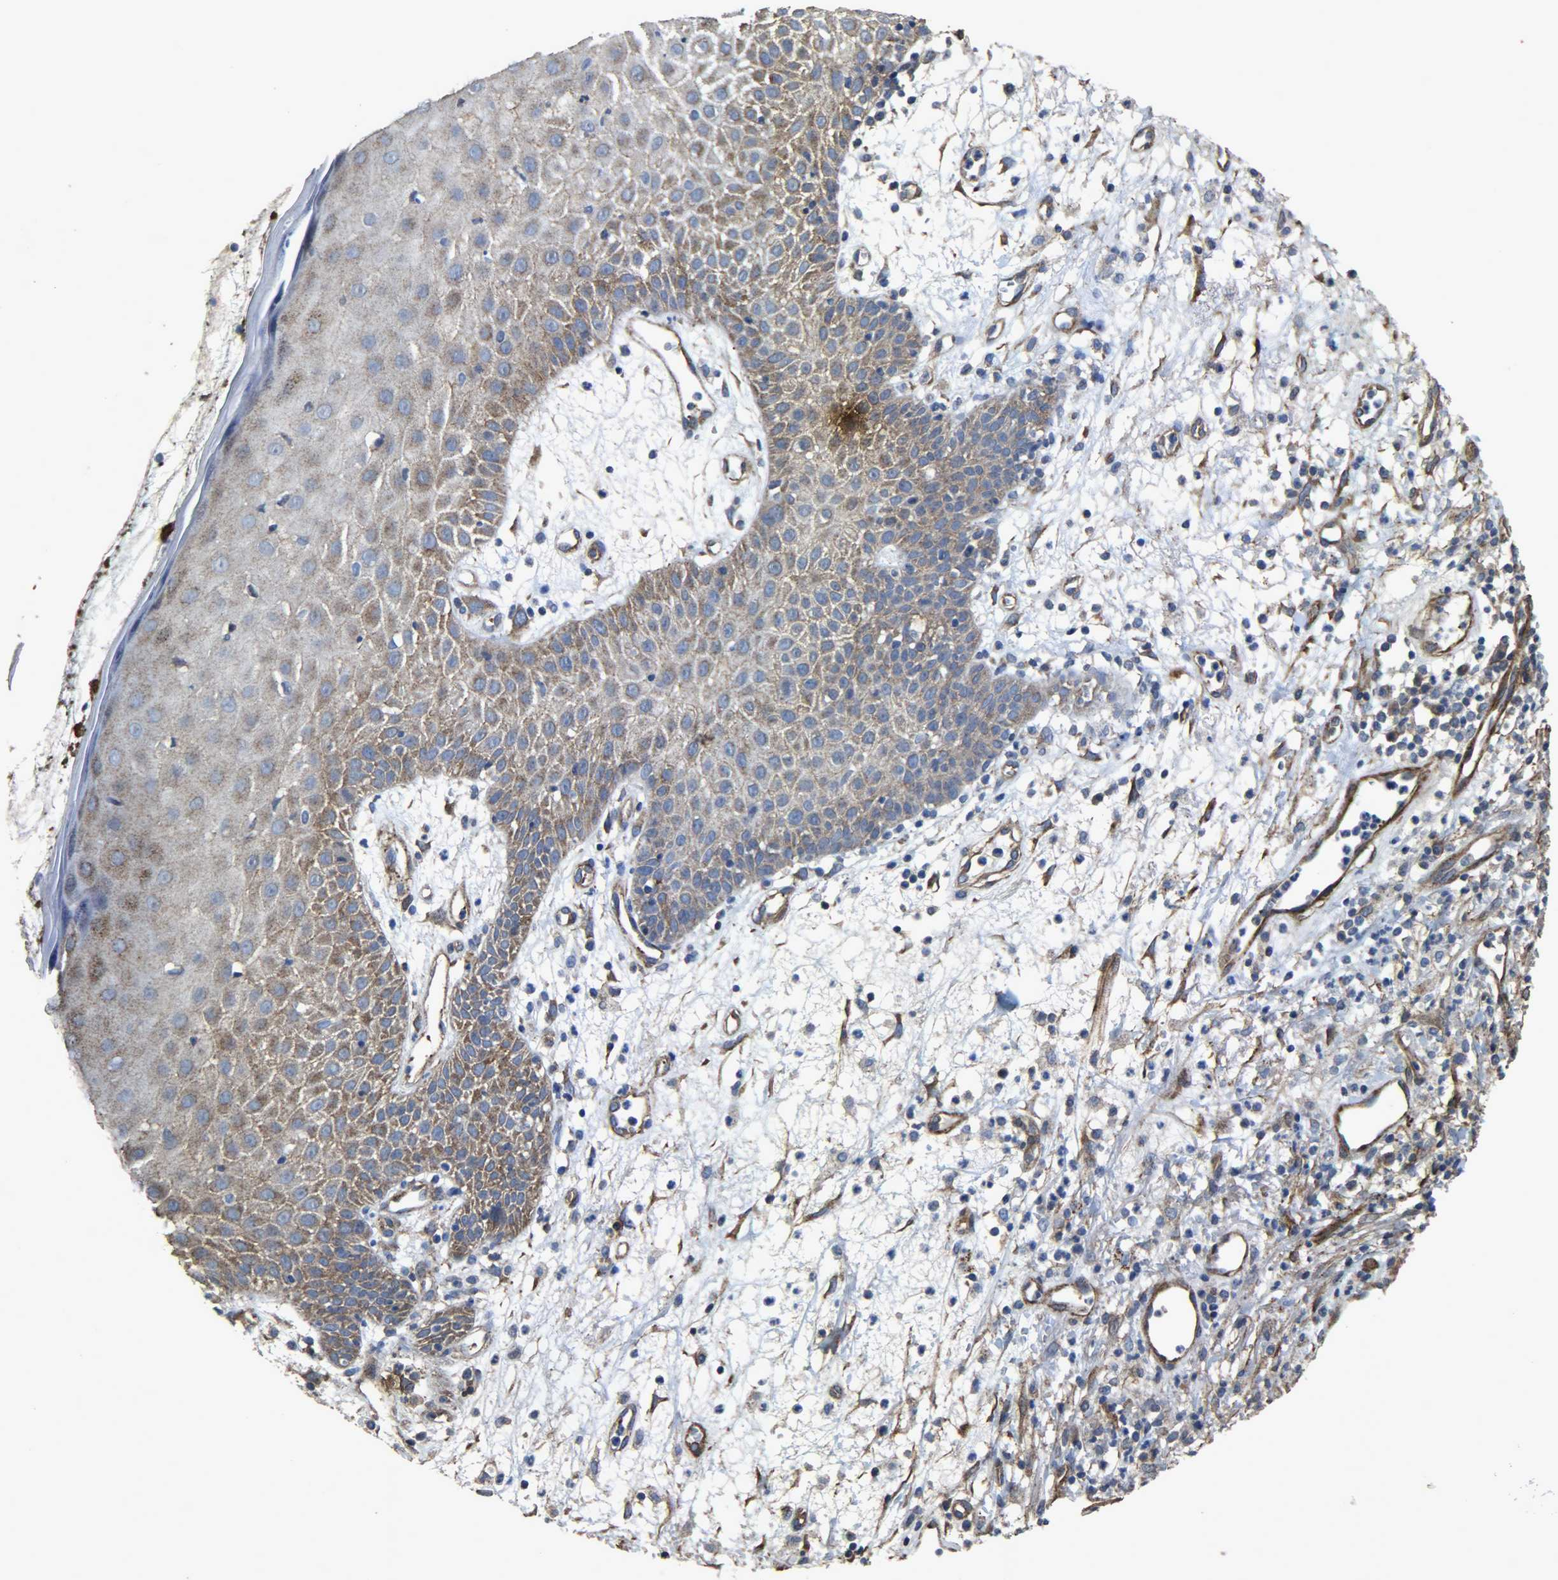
{"staining": {"intensity": "moderate", "quantity": "25%-75%", "location": "cytoplasmic/membranous"}, "tissue": "skin cancer", "cell_type": "Tumor cells", "image_type": "cancer", "snomed": [{"axis": "morphology", "description": "Squamous cell carcinoma, NOS"}, {"axis": "topography", "description": "Skin"}], "caption": "Immunohistochemistry (IHC) (DAB) staining of squamous cell carcinoma (skin) shows moderate cytoplasmic/membranous protein expression in approximately 25%-75% of tumor cells. The protein is shown in brown color, while the nuclei are stained blue.", "gene": "TPM4", "patient": {"sex": "female", "age": 78}}